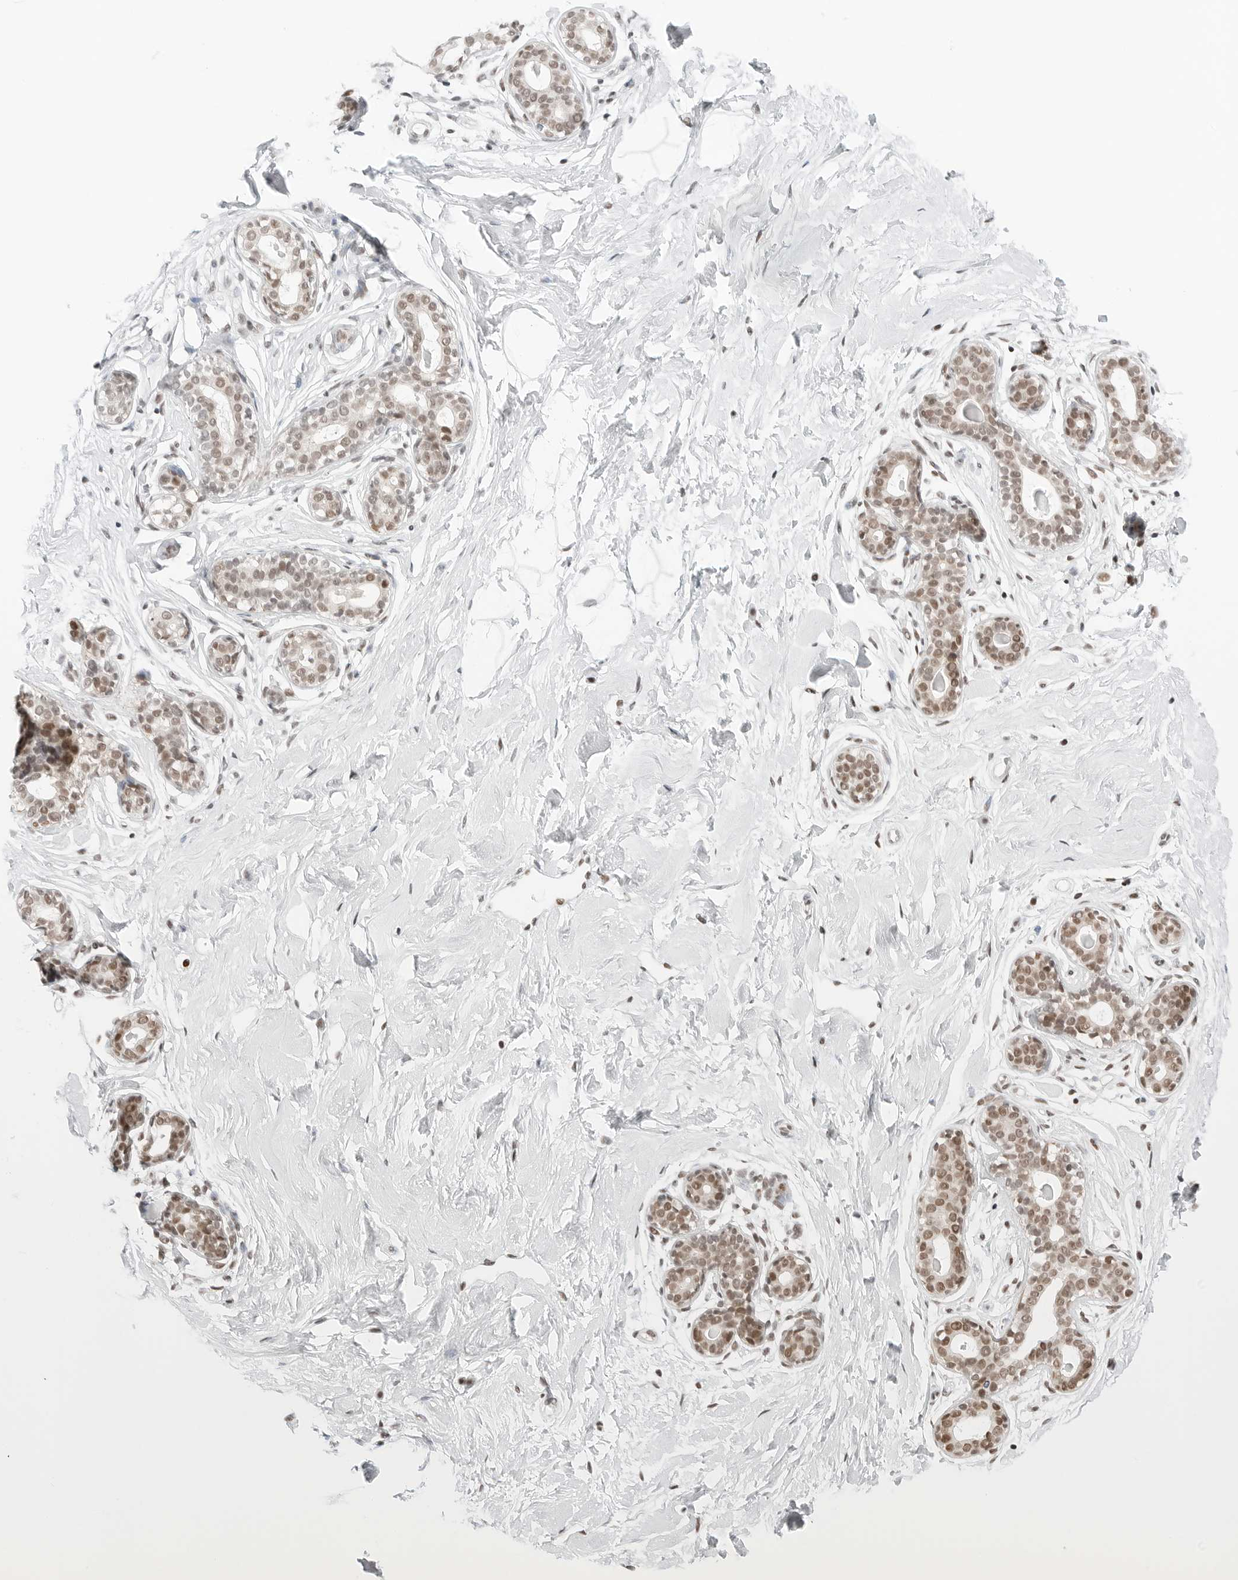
{"staining": {"intensity": "moderate", "quantity": ">75%", "location": "nuclear"}, "tissue": "breast", "cell_type": "Adipocytes", "image_type": "normal", "snomed": [{"axis": "morphology", "description": "Normal tissue, NOS"}, {"axis": "morphology", "description": "Adenoma, NOS"}, {"axis": "topography", "description": "Breast"}], "caption": "High-power microscopy captured an IHC micrograph of unremarkable breast, revealing moderate nuclear positivity in approximately >75% of adipocytes. (Stains: DAB (3,3'-diaminobenzidine) in brown, nuclei in blue, Microscopy: brightfield microscopy at high magnification).", "gene": "CRTC2", "patient": {"sex": "female", "age": 23}}